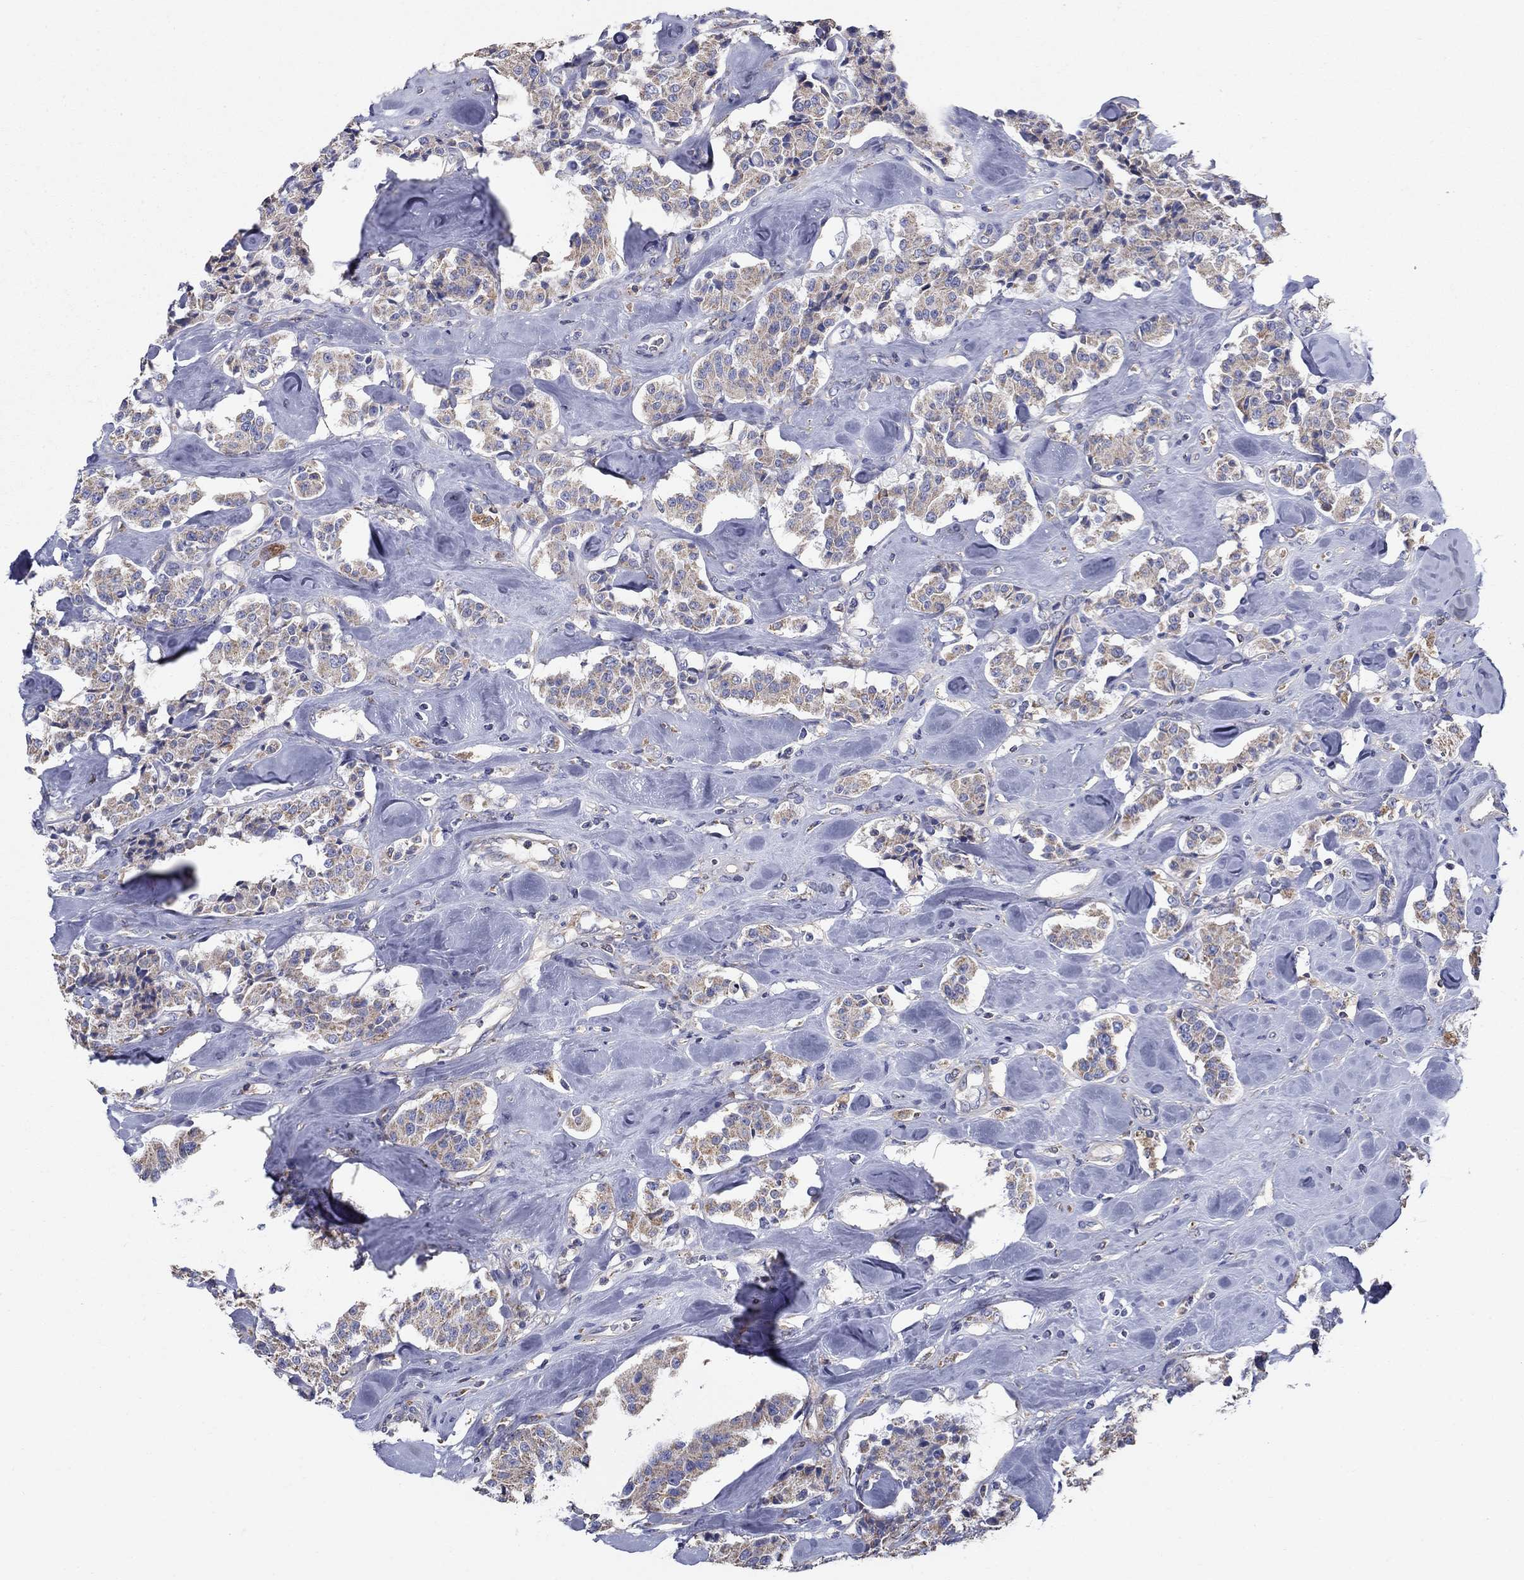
{"staining": {"intensity": "weak", "quantity": "25%-75%", "location": "cytoplasmic/membranous"}, "tissue": "carcinoid", "cell_type": "Tumor cells", "image_type": "cancer", "snomed": [{"axis": "morphology", "description": "Carcinoid, malignant, NOS"}, {"axis": "topography", "description": "Pancreas"}], "caption": "Immunohistochemical staining of human carcinoid displays low levels of weak cytoplasmic/membranous expression in about 25%-75% of tumor cells. Nuclei are stained in blue.", "gene": "NME5", "patient": {"sex": "male", "age": 41}}